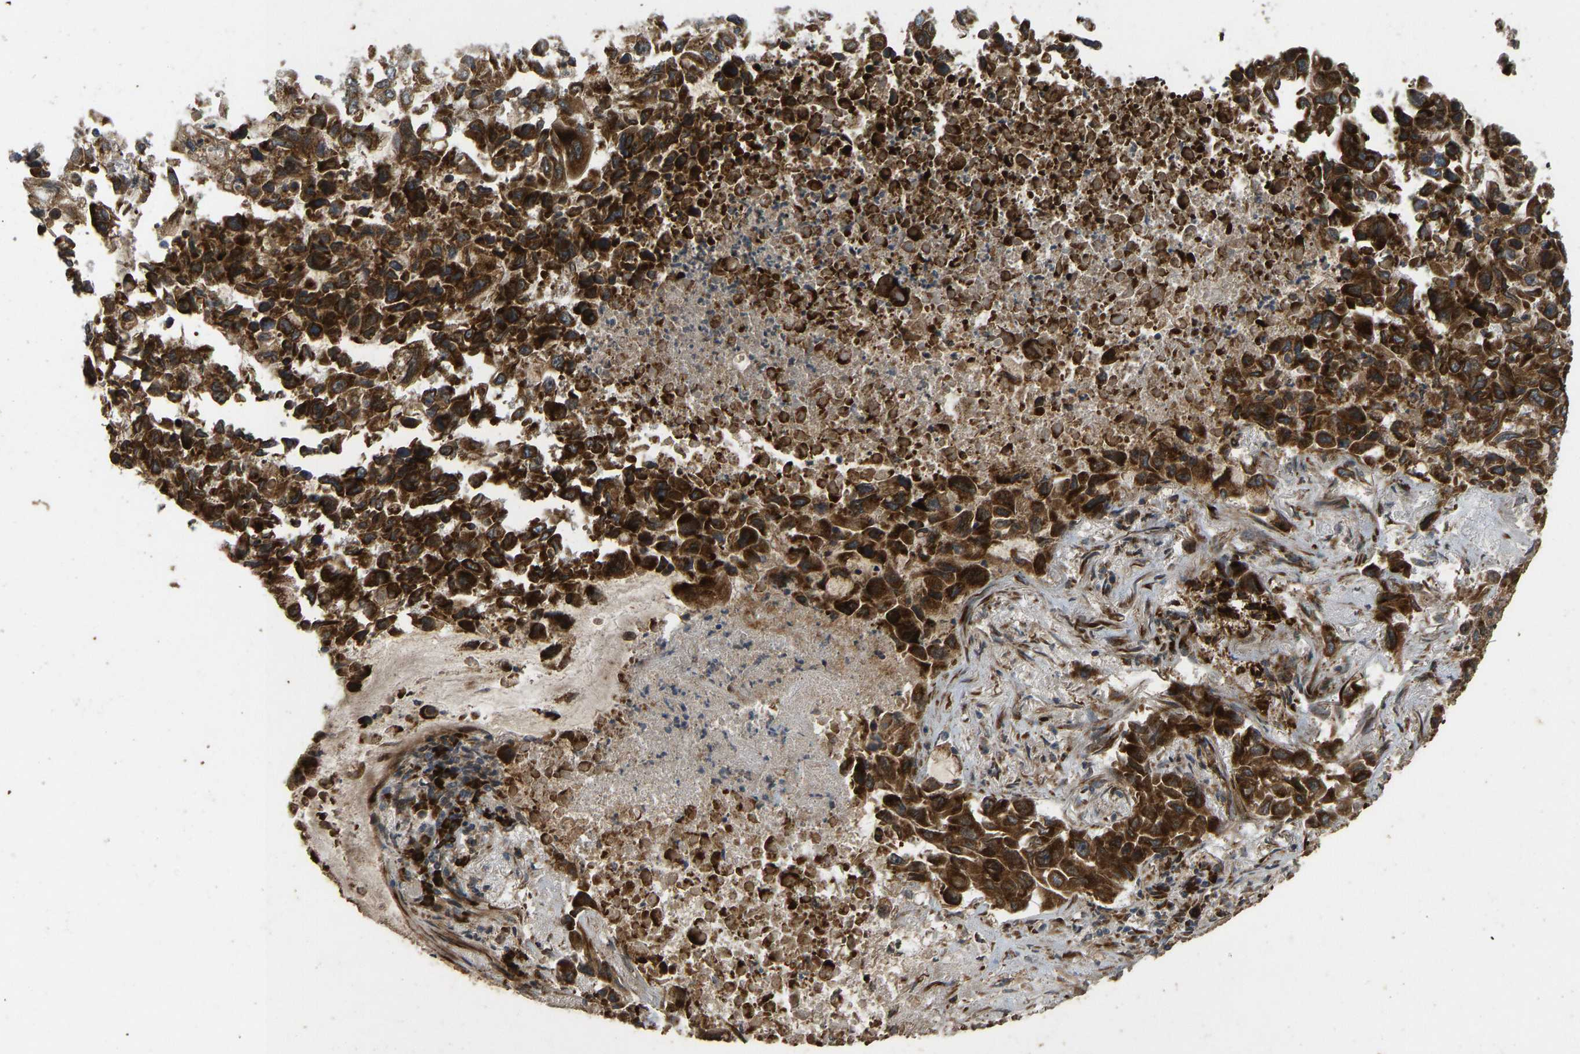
{"staining": {"intensity": "strong", "quantity": ">75%", "location": "cytoplasmic/membranous"}, "tissue": "lung cancer", "cell_type": "Tumor cells", "image_type": "cancer", "snomed": [{"axis": "morphology", "description": "Adenocarcinoma, NOS"}, {"axis": "topography", "description": "Lung"}], "caption": "Immunohistochemical staining of adenocarcinoma (lung) demonstrates strong cytoplasmic/membranous protein positivity in approximately >75% of tumor cells. The staining was performed using DAB (3,3'-diaminobenzidine), with brown indicating positive protein expression. Nuclei are stained blue with hematoxylin.", "gene": "RPN2", "patient": {"sex": "male", "age": 64}}